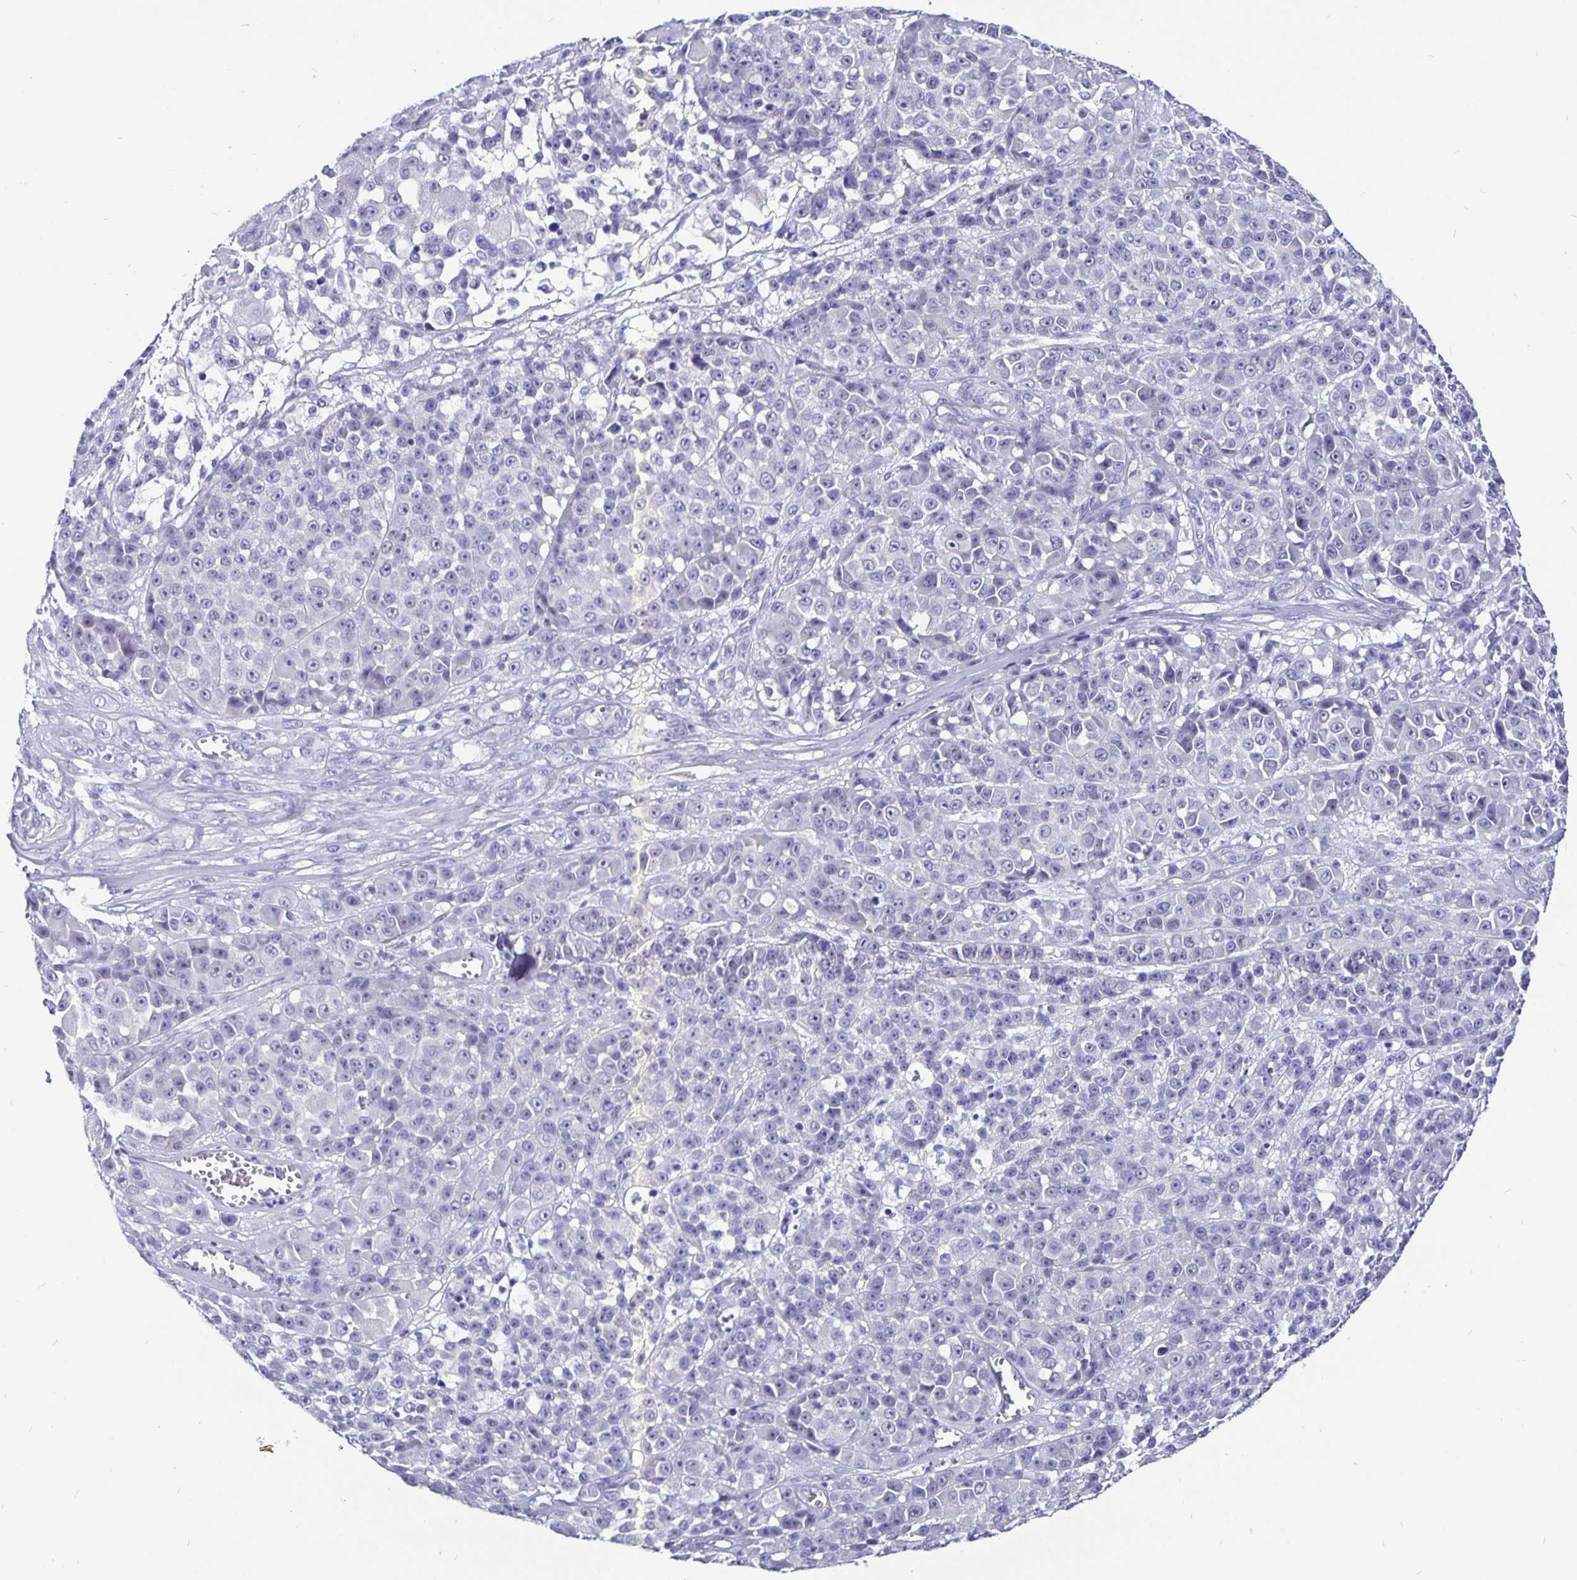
{"staining": {"intensity": "negative", "quantity": "none", "location": "none"}, "tissue": "melanoma", "cell_type": "Tumor cells", "image_type": "cancer", "snomed": [{"axis": "morphology", "description": "Malignant melanoma, NOS"}, {"axis": "topography", "description": "Skin"}, {"axis": "topography", "description": "Skin of back"}], "caption": "A photomicrograph of human melanoma is negative for staining in tumor cells.", "gene": "ODF3B", "patient": {"sex": "male", "age": 91}}